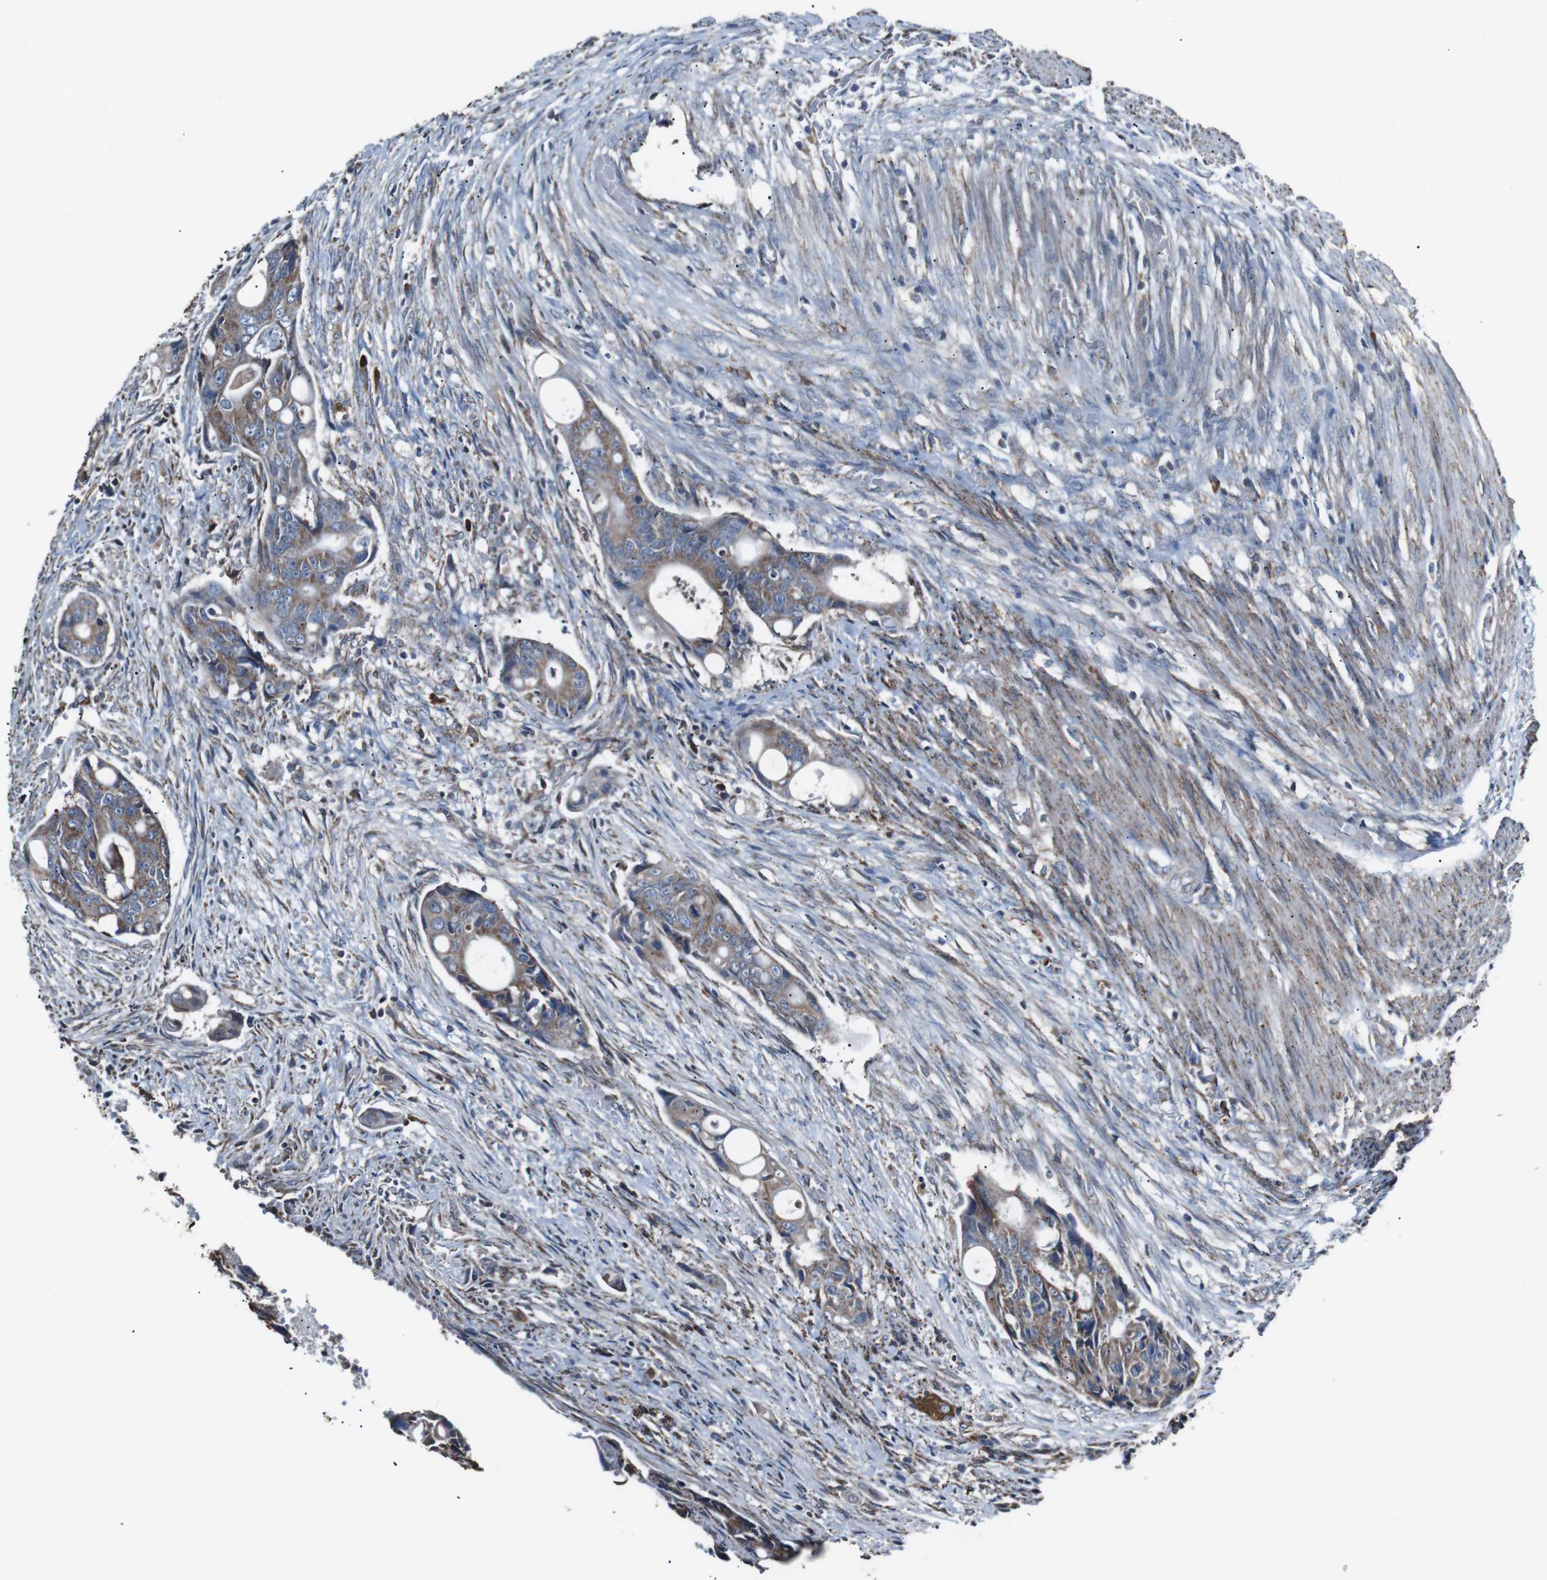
{"staining": {"intensity": "weak", "quantity": ">75%", "location": "cytoplasmic/membranous"}, "tissue": "colorectal cancer", "cell_type": "Tumor cells", "image_type": "cancer", "snomed": [{"axis": "morphology", "description": "Adenocarcinoma, NOS"}, {"axis": "topography", "description": "Colon"}], "caption": "Approximately >75% of tumor cells in adenocarcinoma (colorectal) display weak cytoplasmic/membranous protein staining as visualized by brown immunohistochemical staining.", "gene": "CISD2", "patient": {"sex": "female", "age": 57}}